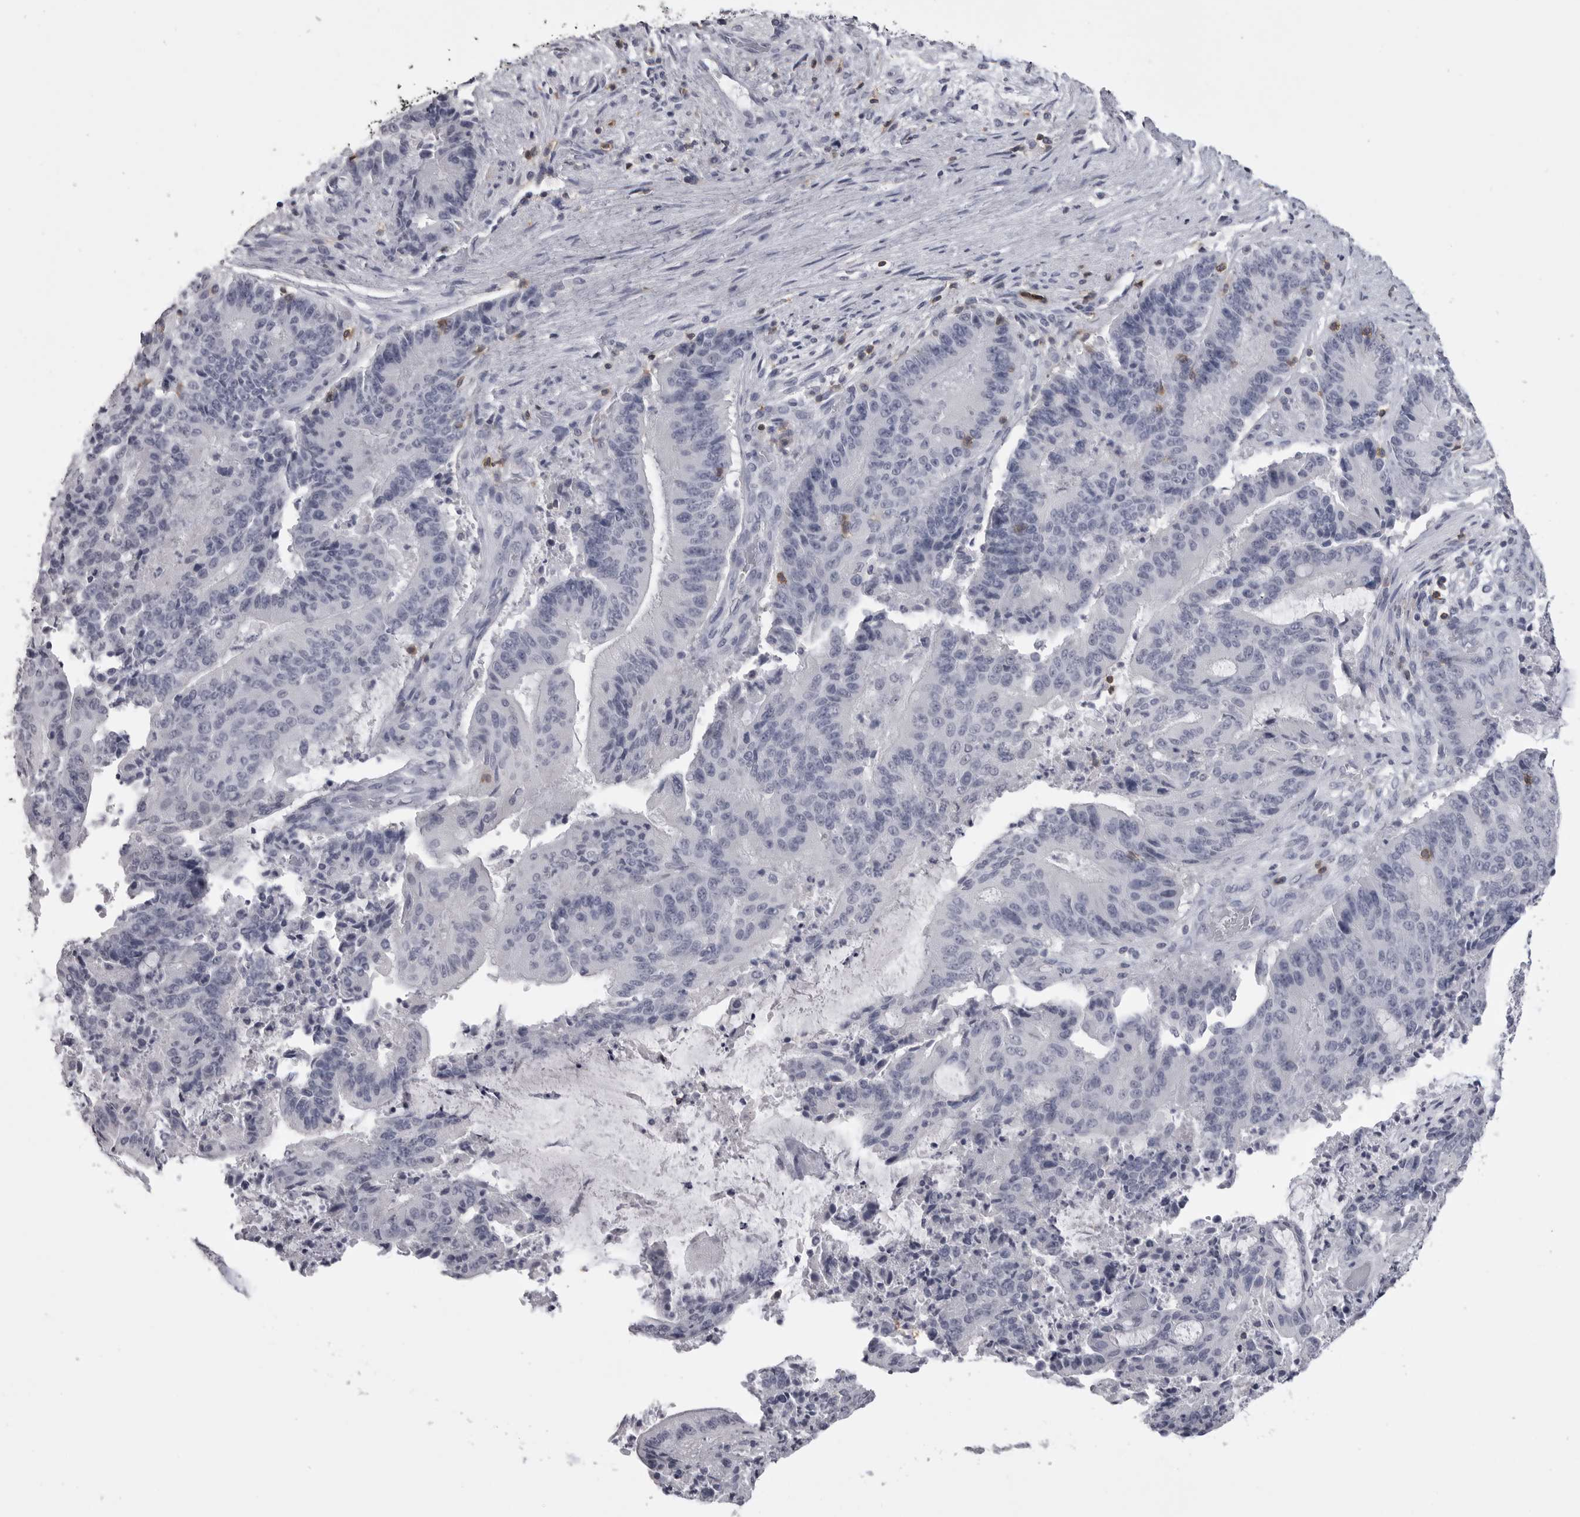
{"staining": {"intensity": "negative", "quantity": "none", "location": "none"}, "tissue": "liver cancer", "cell_type": "Tumor cells", "image_type": "cancer", "snomed": [{"axis": "morphology", "description": "Normal tissue, NOS"}, {"axis": "morphology", "description": "Cholangiocarcinoma"}, {"axis": "topography", "description": "Liver"}, {"axis": "topography", "description": "Peripheral nerve tissue"}], "caption": "Immunohistochemistry histopathology image of human cholangiocarcinoma (liver) stained for a protein (brown), which reveals no expression in tumor cells.", "gene": "ITGAL", "patient": {"sex": "female", "age": 73}}